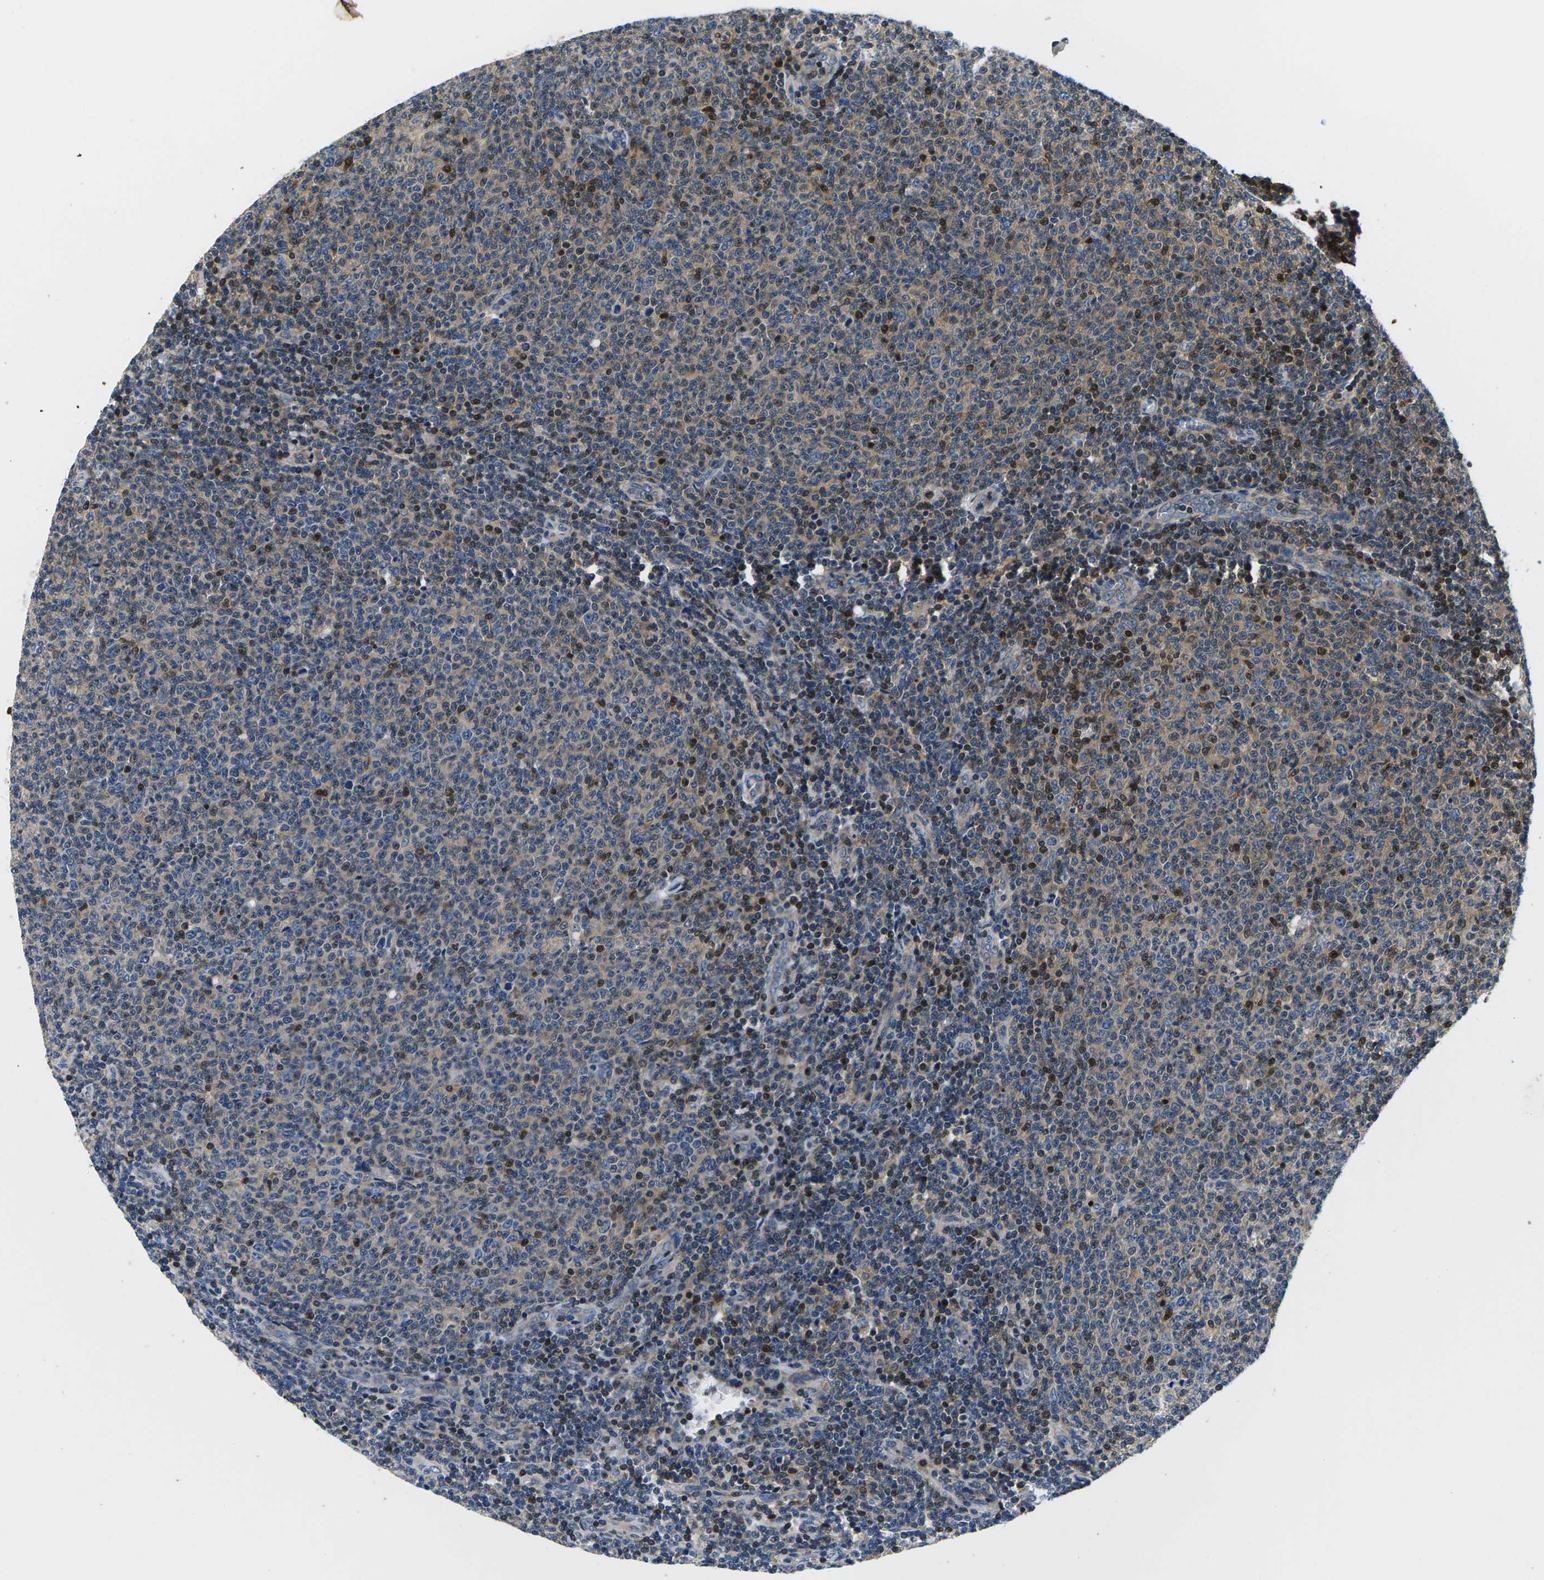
{"staining": {"intensity": "weak", "quantity": "<25%", "location": "cytoplasmic/membranous"}, "tissue": "lymphoma", "cell_type": "Tumor cells", "image_type": "cancer", "snomed": [{"axis": "morphology", "description": "Malignant lymphoma, non-Hodgkin's type, Low grade"}, {"axis": "topography", "description": "Lymph node"}], "caption": "Immunohistochemical staining of human lymphoma shows no significant staining in tumor cells.", "gene": "PLCE1", "patient": {"sex": "male", "age": 66}}